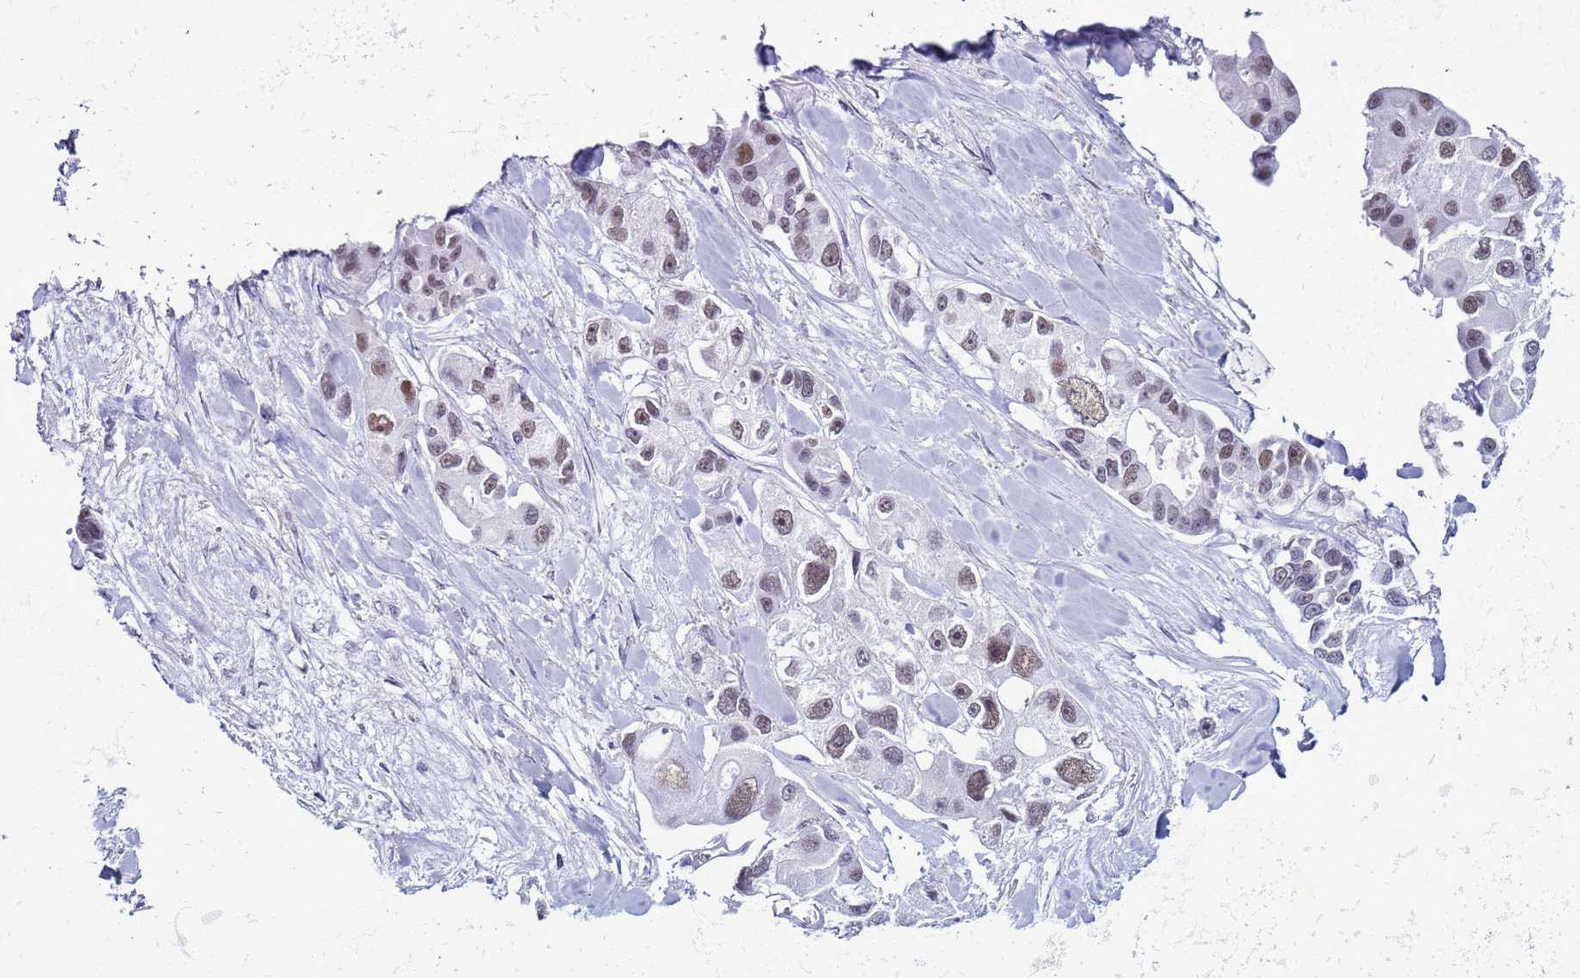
{"staining": {"intensity": "moderate", "quantity": ">75%", "location": "nuclear"}, "tissue": "lung cancer", "cell_type": "Tumor cells", "image_type": "cancer", "snomed": [{"axis": "morphology", "description": "Adenocarcinoma, NOS"}, {"axis": "topography", "description": "Lung"}], "caption": "IHC photomicrograph of human lung cancer (adenocarcinoma) stained for a protein (brown), which shows medium levels of moderate nuclear positivity in about >75% of tumor cells.", "gene": "DHX15", "patient": {"sex": "female", "age": 54}}